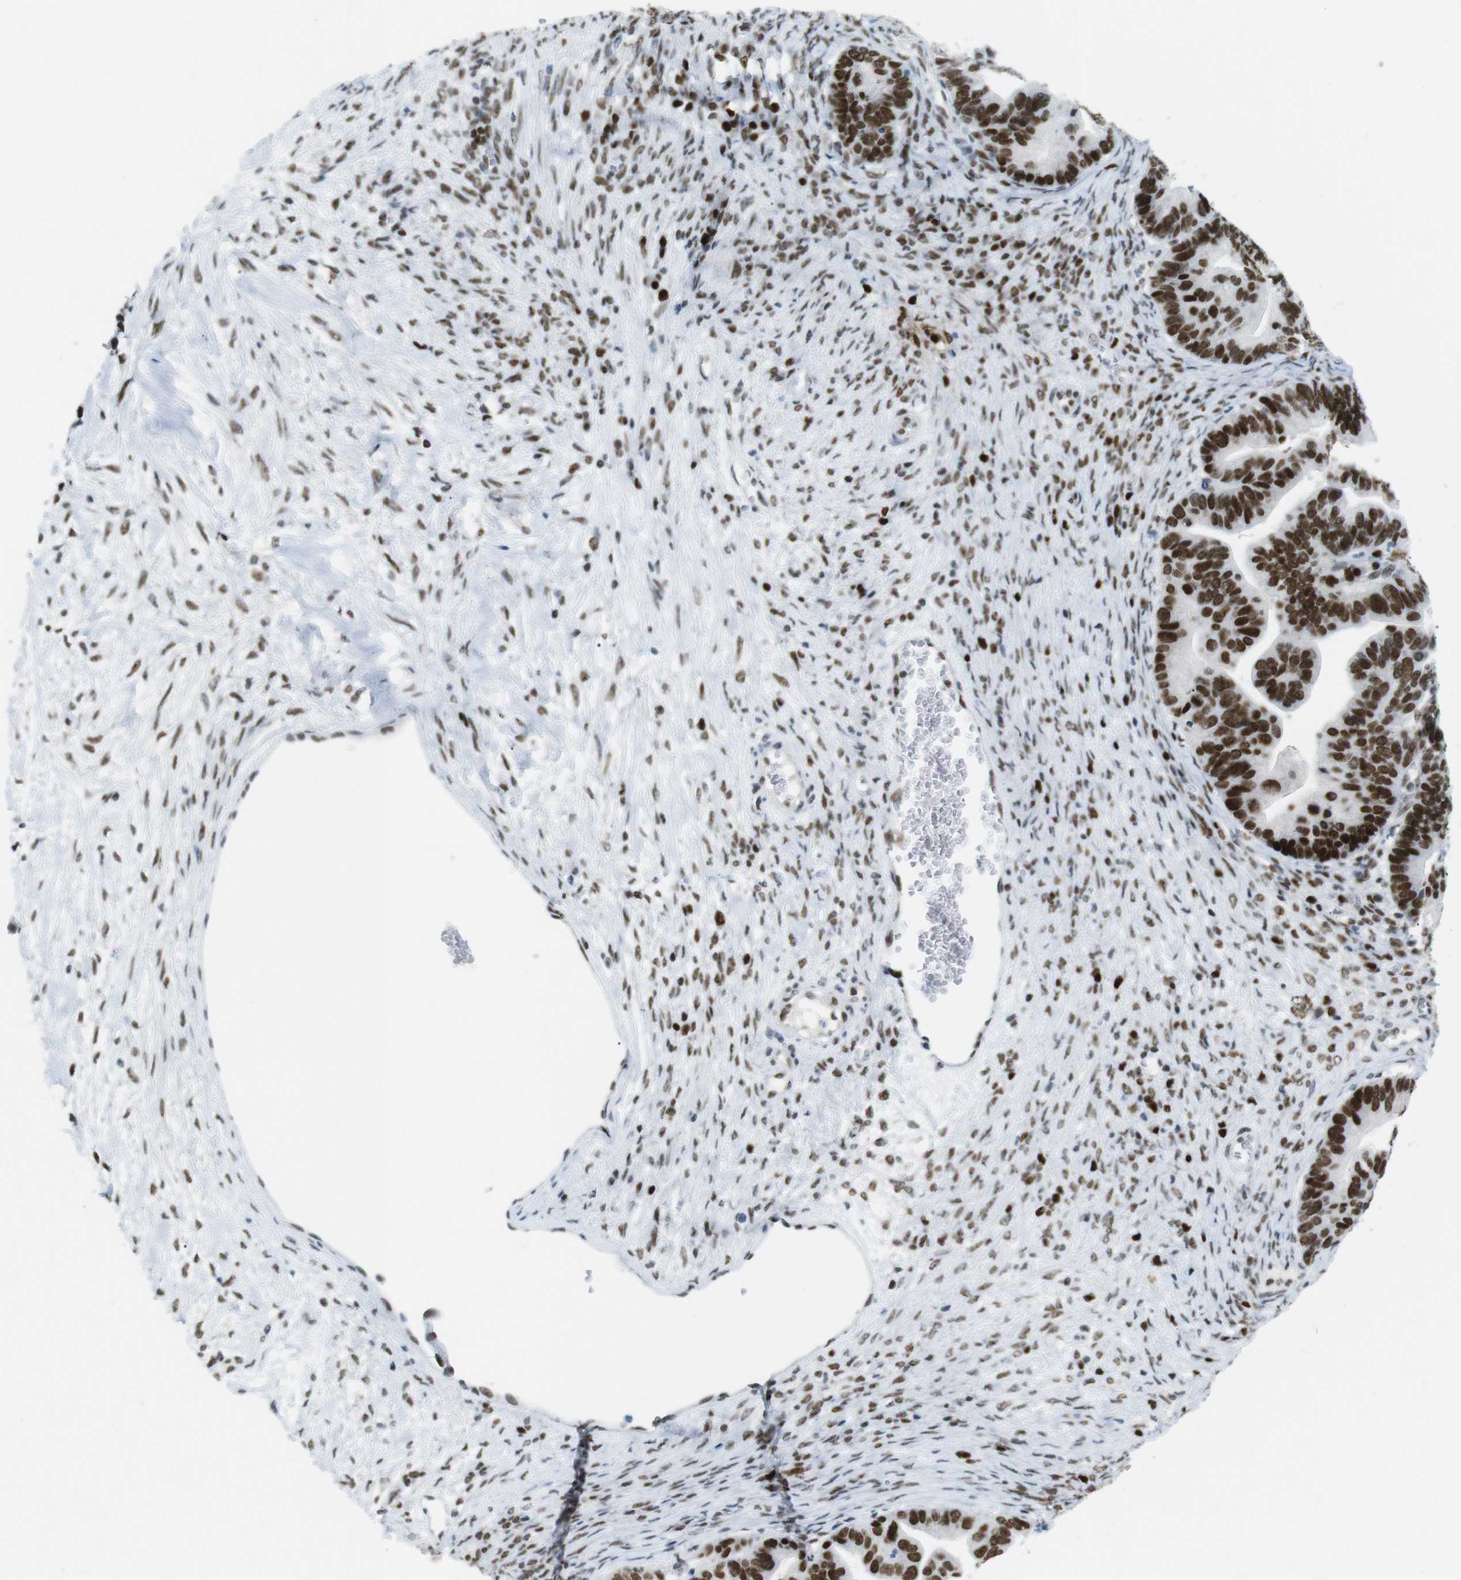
{"staining": {"intensity": "strong", "quantity": ">75%", "location": "nuclear"}, "tissue": "ovarian cancer", "cell_type": "Tumor cells", "image_type": "cancer", "snomed": [{"axis": "morphology", "description": "Cystadenocarcinoma, serous, NOS"}, {"axis": "topography", "description": "Ovary"}], "caption": "This is an image of immunohistochemistry staining of ovarian serous cystadenocarcinoma, which shows strong expression in the nuclear of tumor cells.", "gene": "RIOX2", "patient": {"sex": "female", "age": 56}}